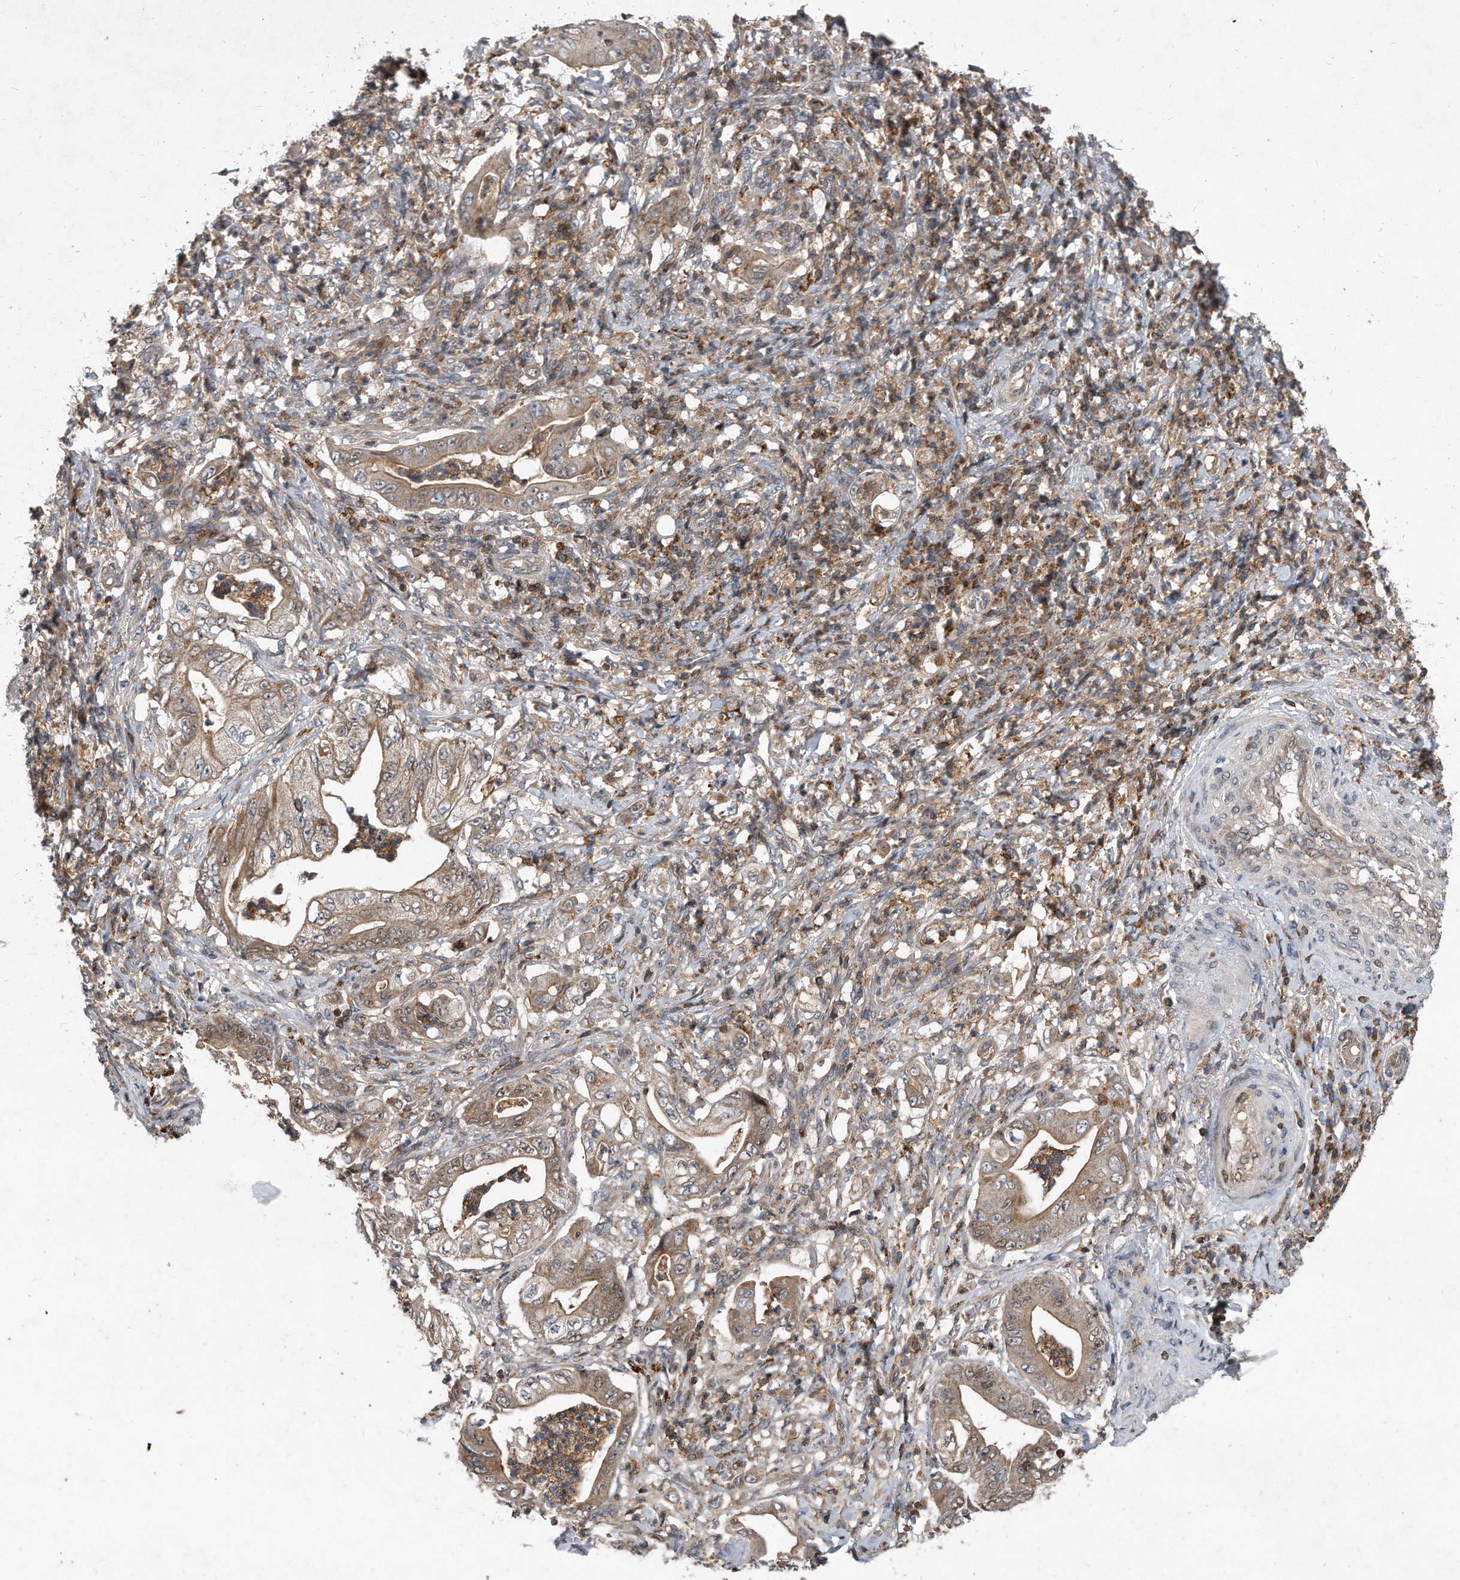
{"staining": {"intensity": "weak", "quantity": ">75%", "location": "cytoplasmic/membranous"}, "tissue": "stomach cancer", "cell_type": "Tumor cells", "image_type": "cancer", "snomed": [{"axis": "morphology", "description": "Adenocarcinoma, NOS"}, {"axis": "topography", "description": "Stomach"}], "caption": "Immunohistochemical staining of stomach adenocarcinoma exhibits low levels of weak cytoplasmic/membranous expression in about >75% of tumor cells.", "gene": "PGBD2", "patient": {"sex": "female", "age": 73}}